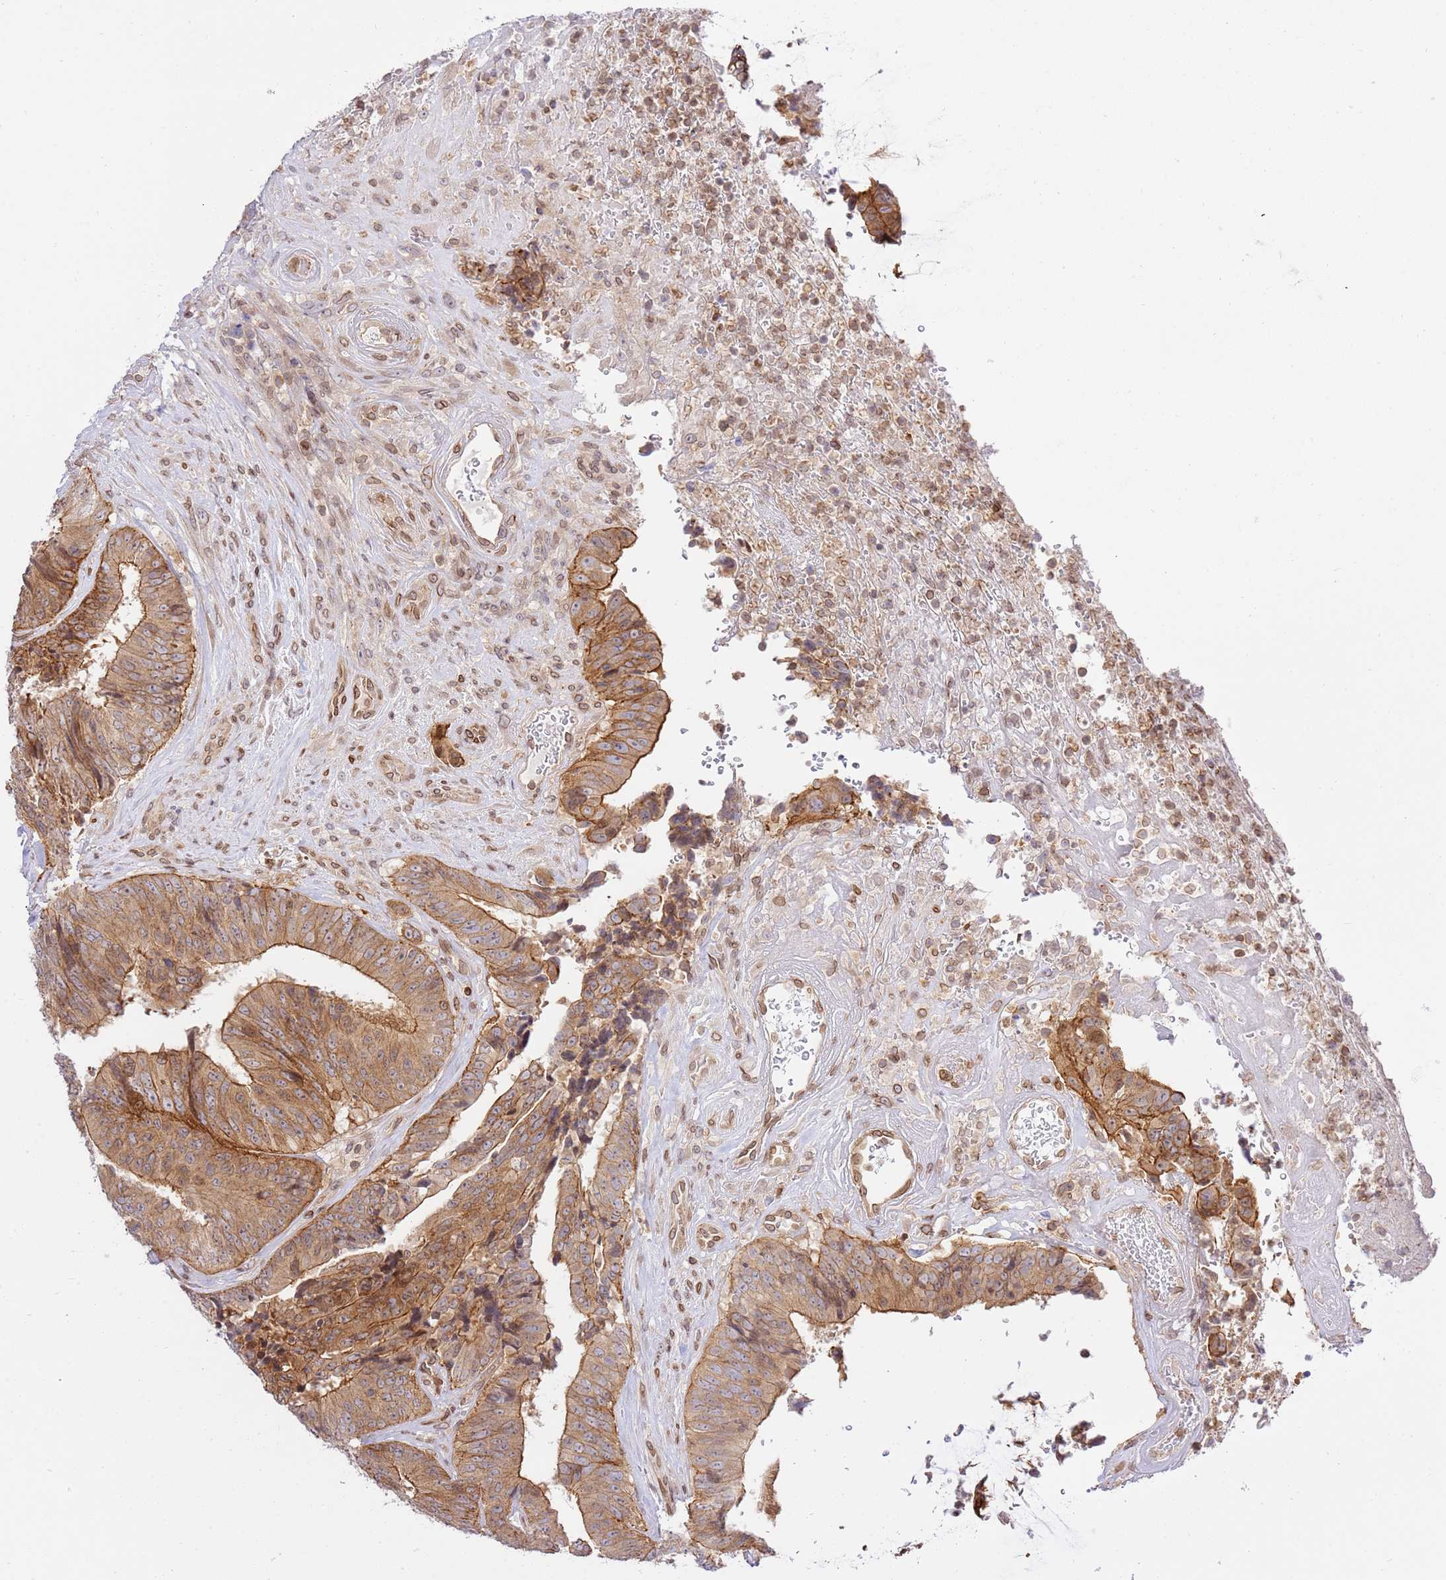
{"staining": {"intensity": "moderate", "quantity": ">75%", "location": "cytoplasmic/membranous"}, "tissue": "colorectal cancer", "cell_type": "Tumor cells", "image_type": "cancer", "snomed": [{"axis": "morphology", "description": "Adenocarcinoma, NOS"}, {"axis": "topography", "description": "Rectum"}], "caption": "Colorectal cancer (adenocarcinoma) stained with immunohistochemistry reveals moderate cytoplasmic/membranous staining in approximately >75% of tumor cells.", "gene": "TRIM37", "patient": {"sex": "male", "age": 72}}